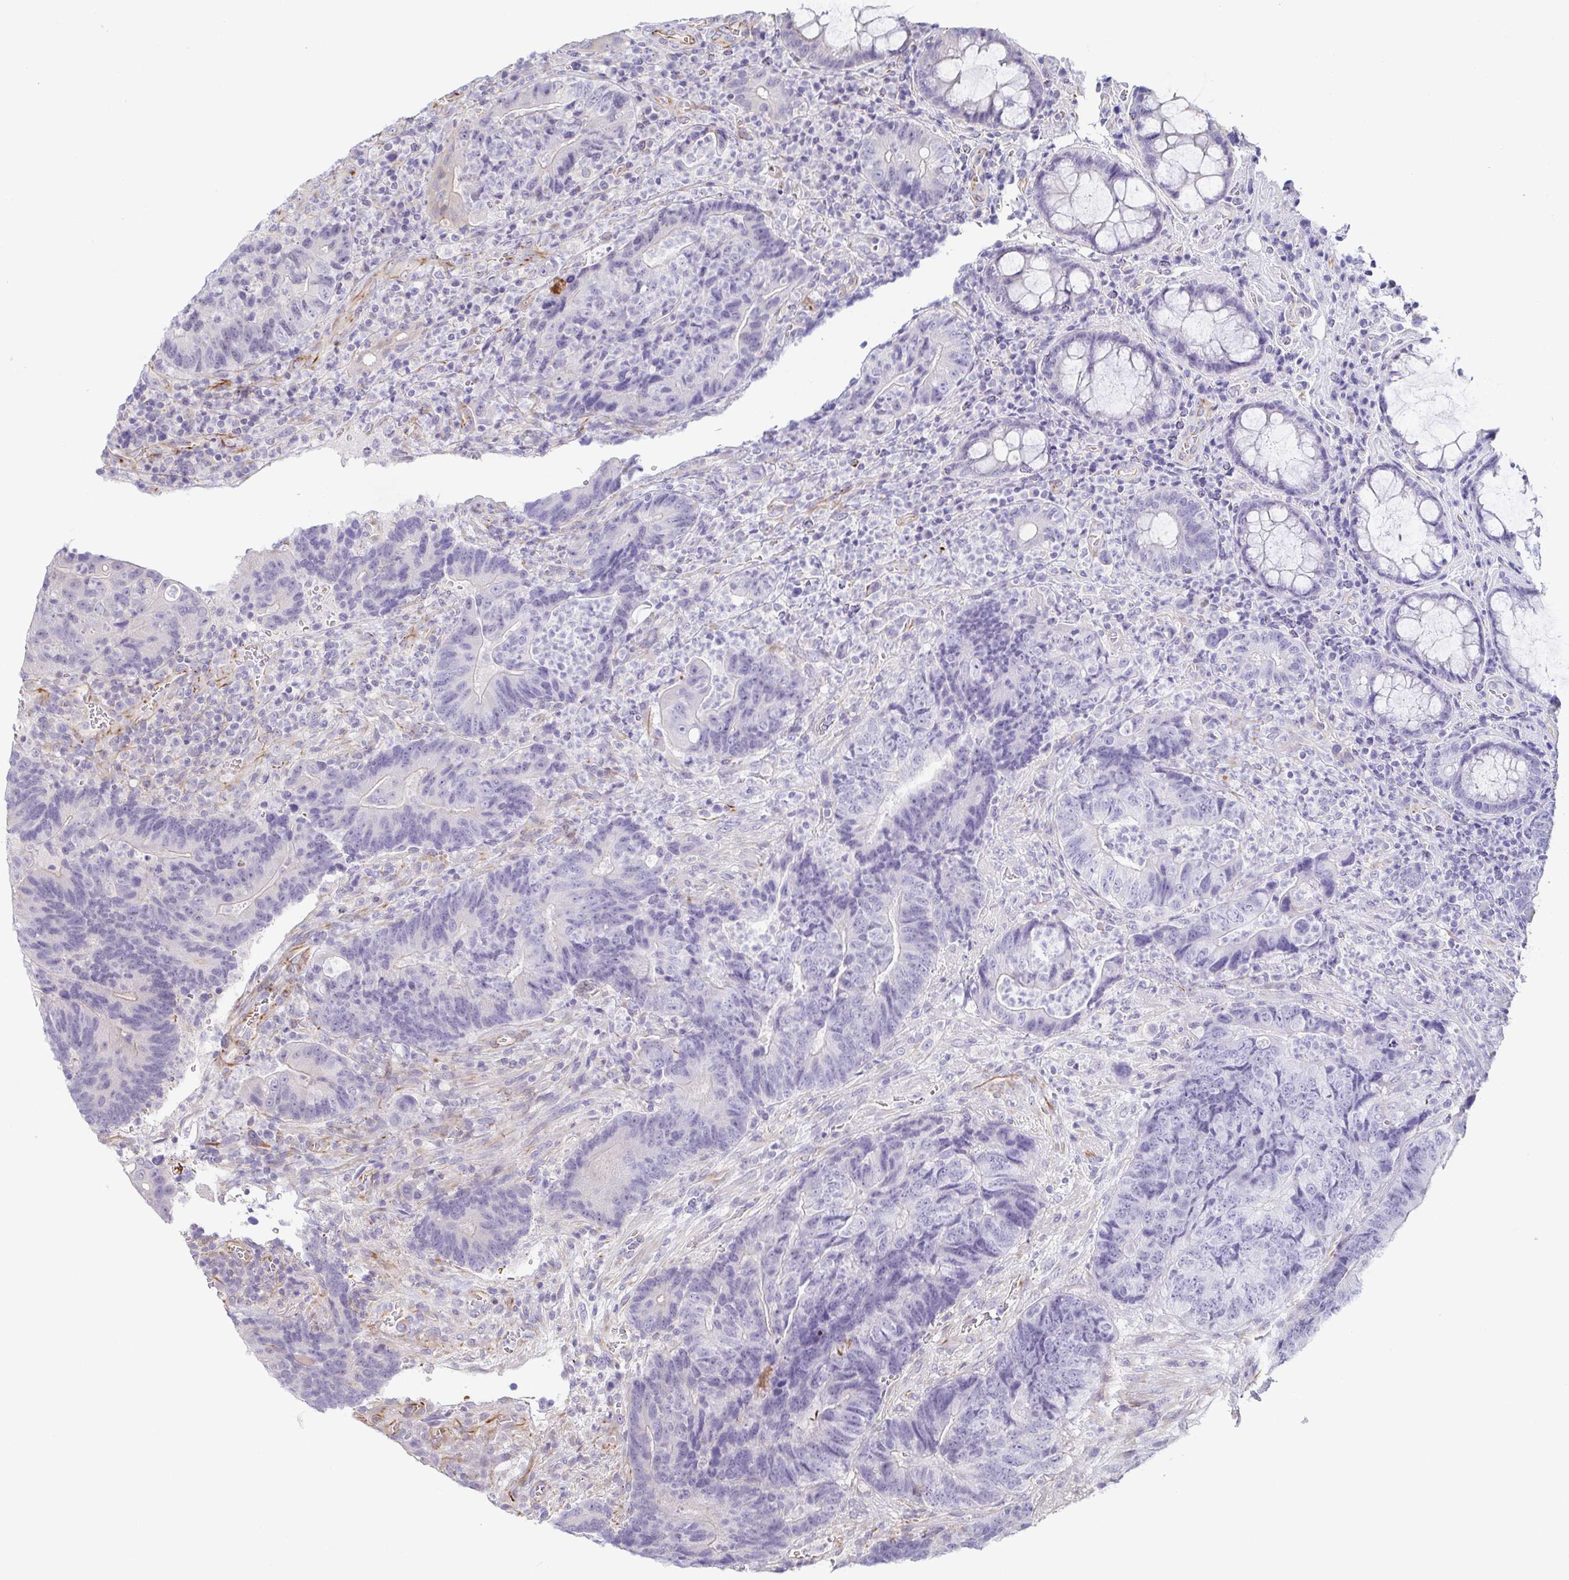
{"staining": {"intensity": "negative", "quantity": "none", "location": "none"}, "tissue": "colorectal cancer", "cell_type": "Tumor cells", "image_type": "cancer", "snomed": [{"axis": "morphology", "description": "Normal tissue, NOS"}, {"axis": "morphology", "description": "Adenocarcinoma, NOS"}, {"axis": "topography", "description": "Colon"}], "caption": "There is no significant expression in tumor cells of colorectal cancer. (Immunohistochemistry (ihc), brightfield microscopy, high magnification).", "gene": "COL17A1", "patient": {"sex": "female", "age": 48}}